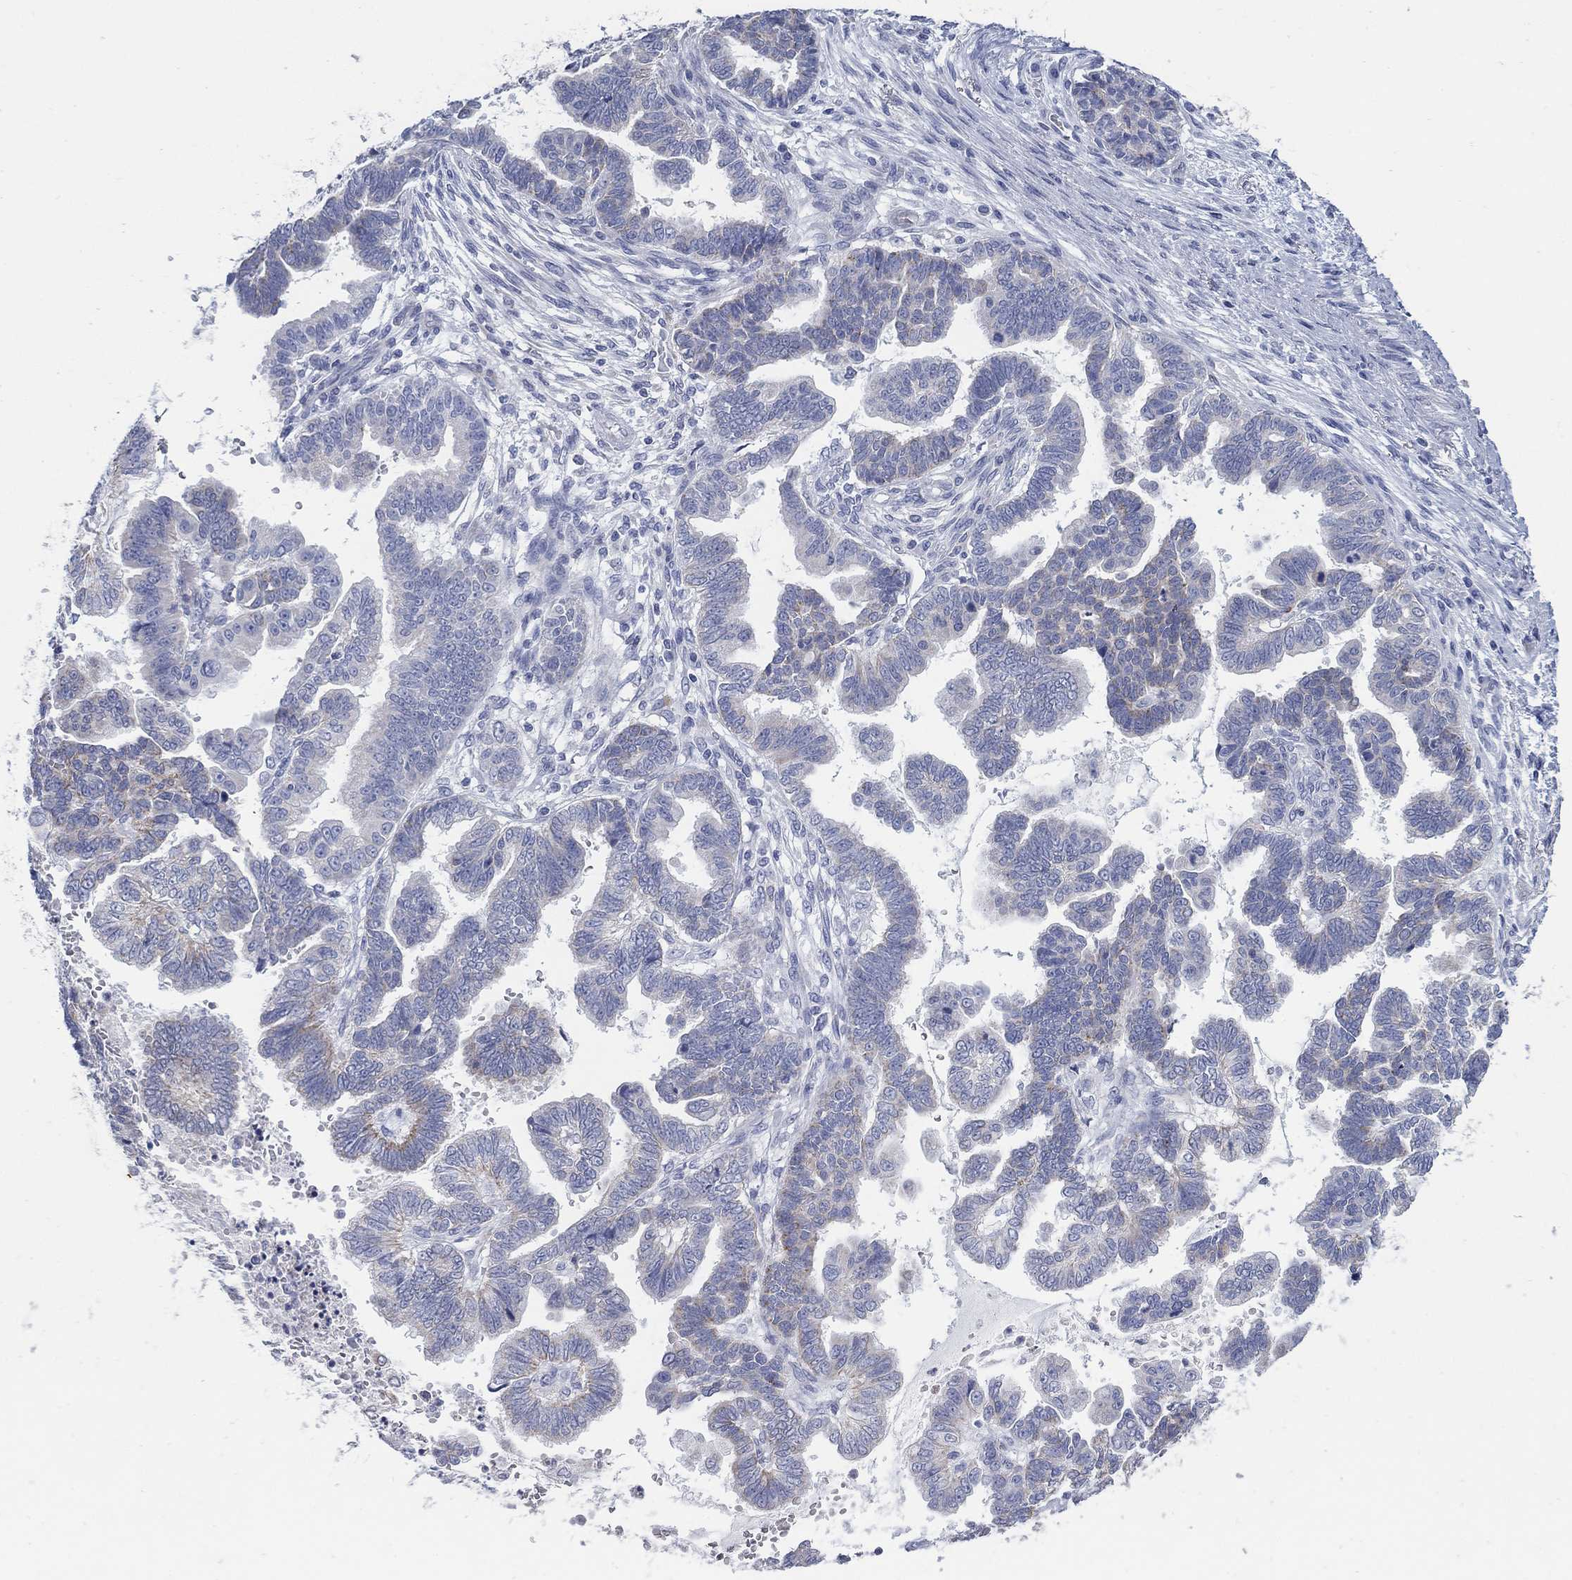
{"staining": {"intensity": "negative", "quantity": "none", "location": "none"}, "tissue": "stomach cancer", "cell_type": "Tumor cells", "image_type": "cancer", "snomed": [{"axis": "morphology", "description": "Adenocarcinoma, NOS"}, {"axis": "topography", "description": "Stomach"}], "caption": "Immunohistochemical staining of stomach cancer (adenocarcinoma) shows no significant expression in tumor cells. The staining was performed using DAB to visualize the protein expression in brown, while the nuclei were stained in blue with hematoxylin (Magnification: 20x).", "gene": "SCCPDH", "patient": {"sex": "male", "age": 83}}